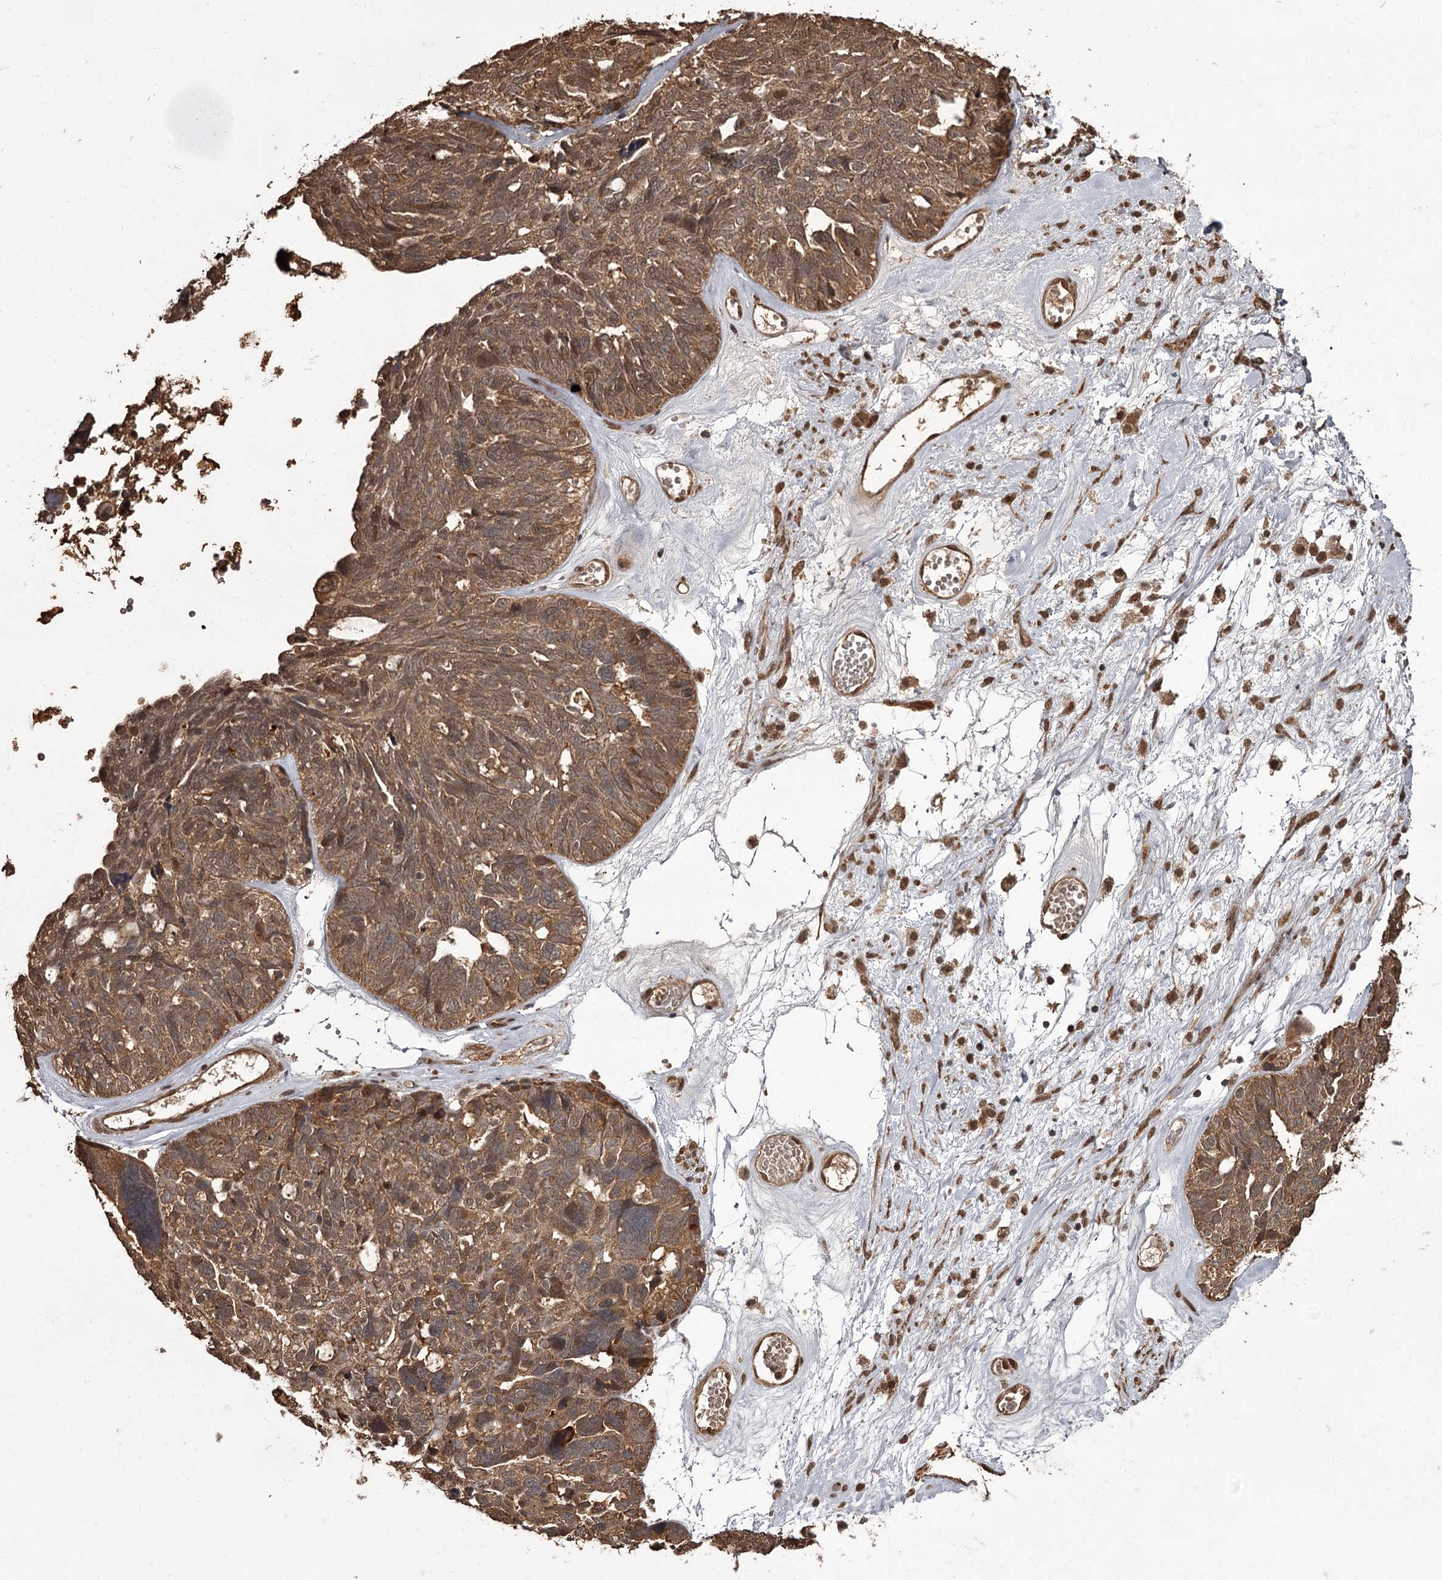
{"staining": {"intensity": "moderate", "quantity": ">75%", "location": "cytoplasmic/membranous,nuclear"}, "tissue": "ovarian cancer", "cell_type": "Tumor cells", "image_type": "cancer", "snomed": [{"axis": "morphology", "description": "Cystadenocarcinoma, serous, NOS"}, {"axis": "topography", "description": "Ovary"}], "caption": "Immunohistochemistry photomicrograph of neoplastic tissue: ovarian cancer (serous cystadenocarcinoma) stained using IHC reveals medium levels of moderate protein expression localized specifically in the cytoplasmic/membranous and nuclear of tumor cells, appearing as a cytoplasmic/membranous and nuclear brown color.", "gene": "NPRL2", "patient": {"sex": "female", "age": 79}}